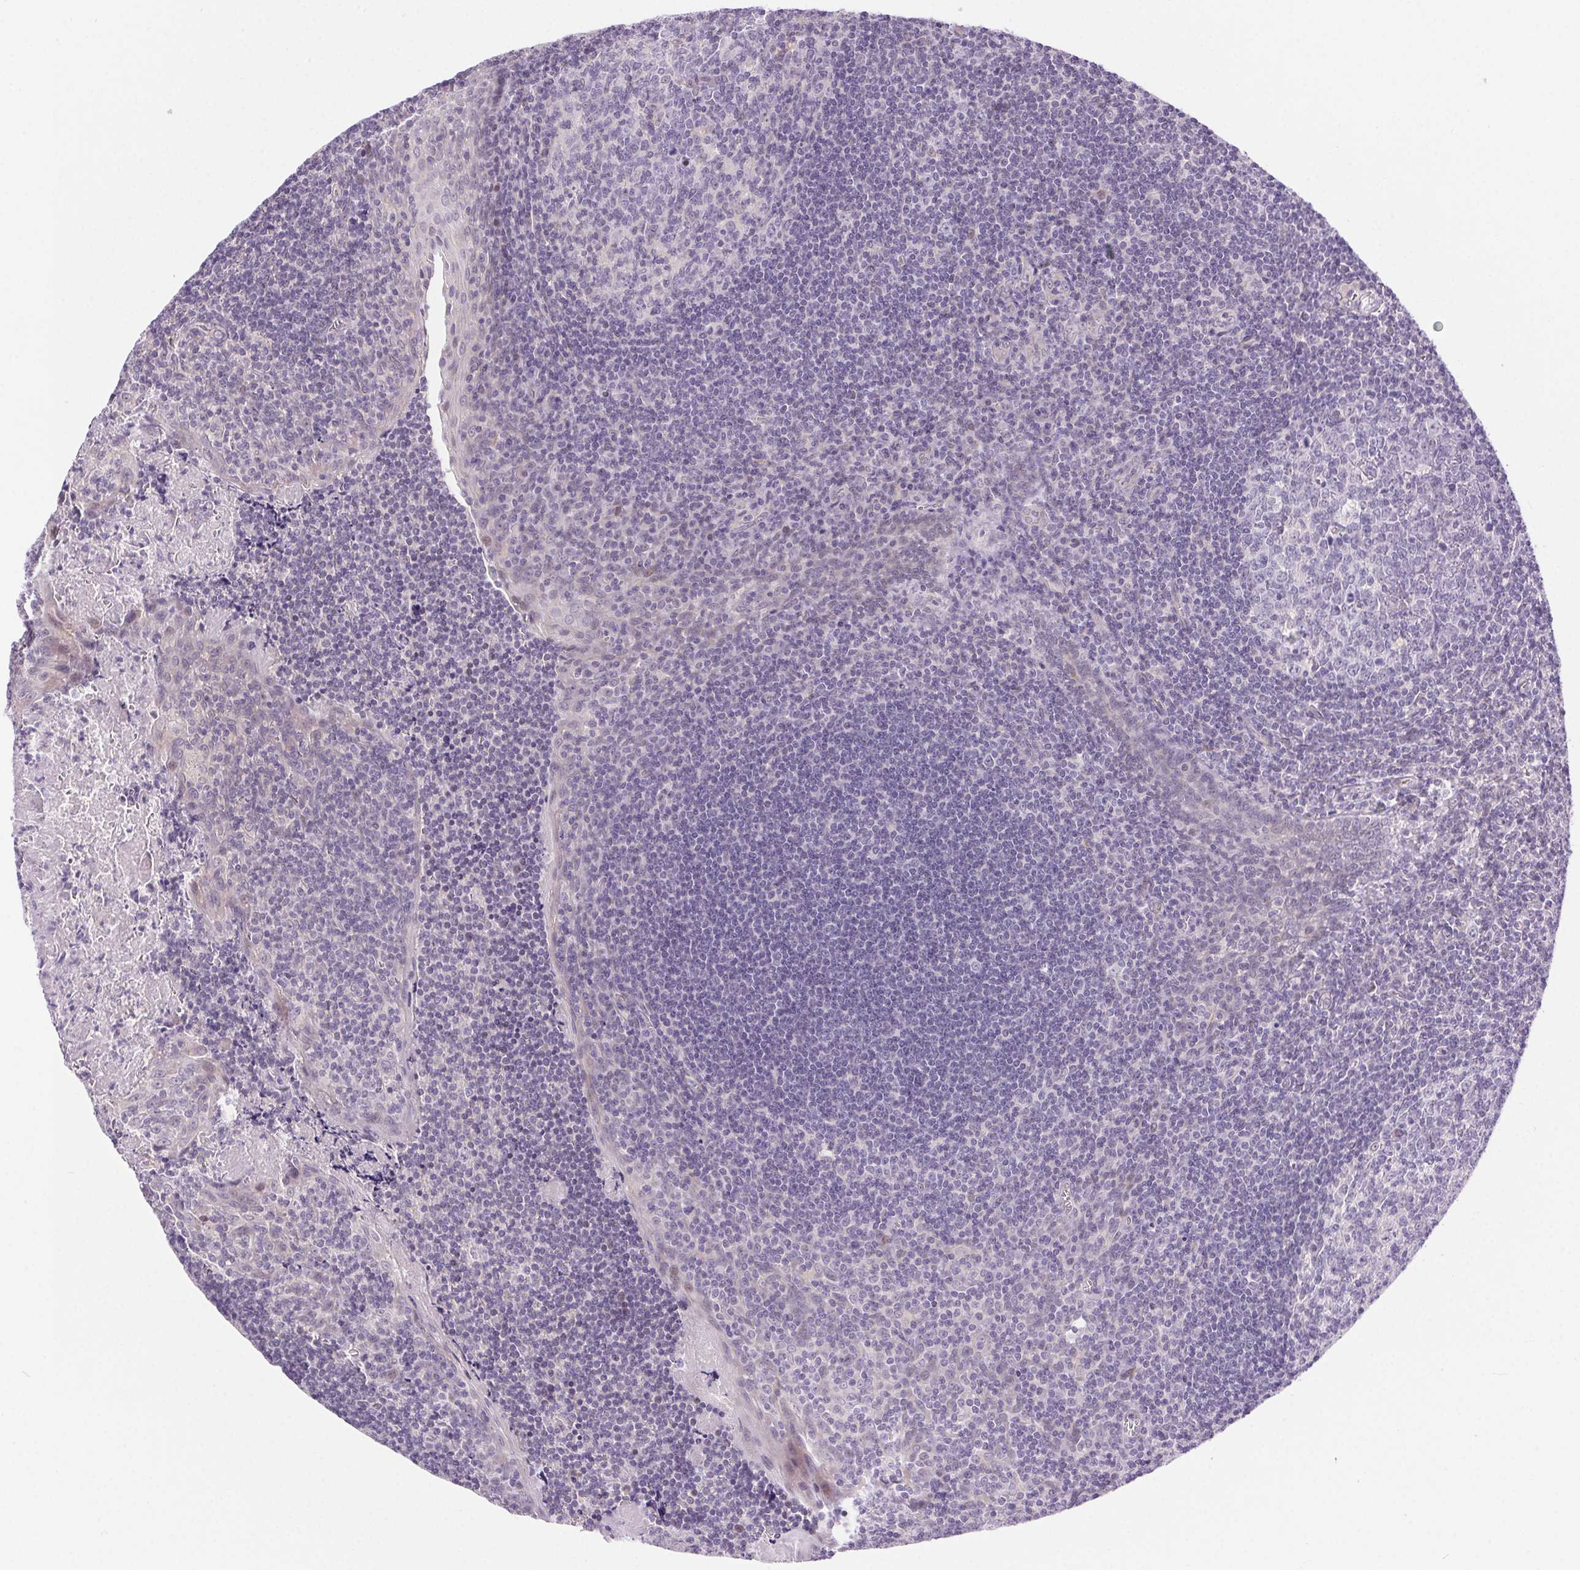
{"staining": {"intensity": "negative", "quantity": "none", "location": "none"}, "tissue": "tonsil", "cell_type": "Germinal center cells", "image_type": "normal", "snomed": [{"axis": "morphology", "description": "Normal tissue, NOS"}, {"axis": "morphology", "description": "Inflammation, NOS"}, {"axis": "topography", "description": "Tonsil"}], "caption": "This is an immunohistochemistry image of unremarkable human tonsil. There is no staining in germinal center cells.", "gene": "SYT11", "patient": {"sex": "female", "age": 31}}